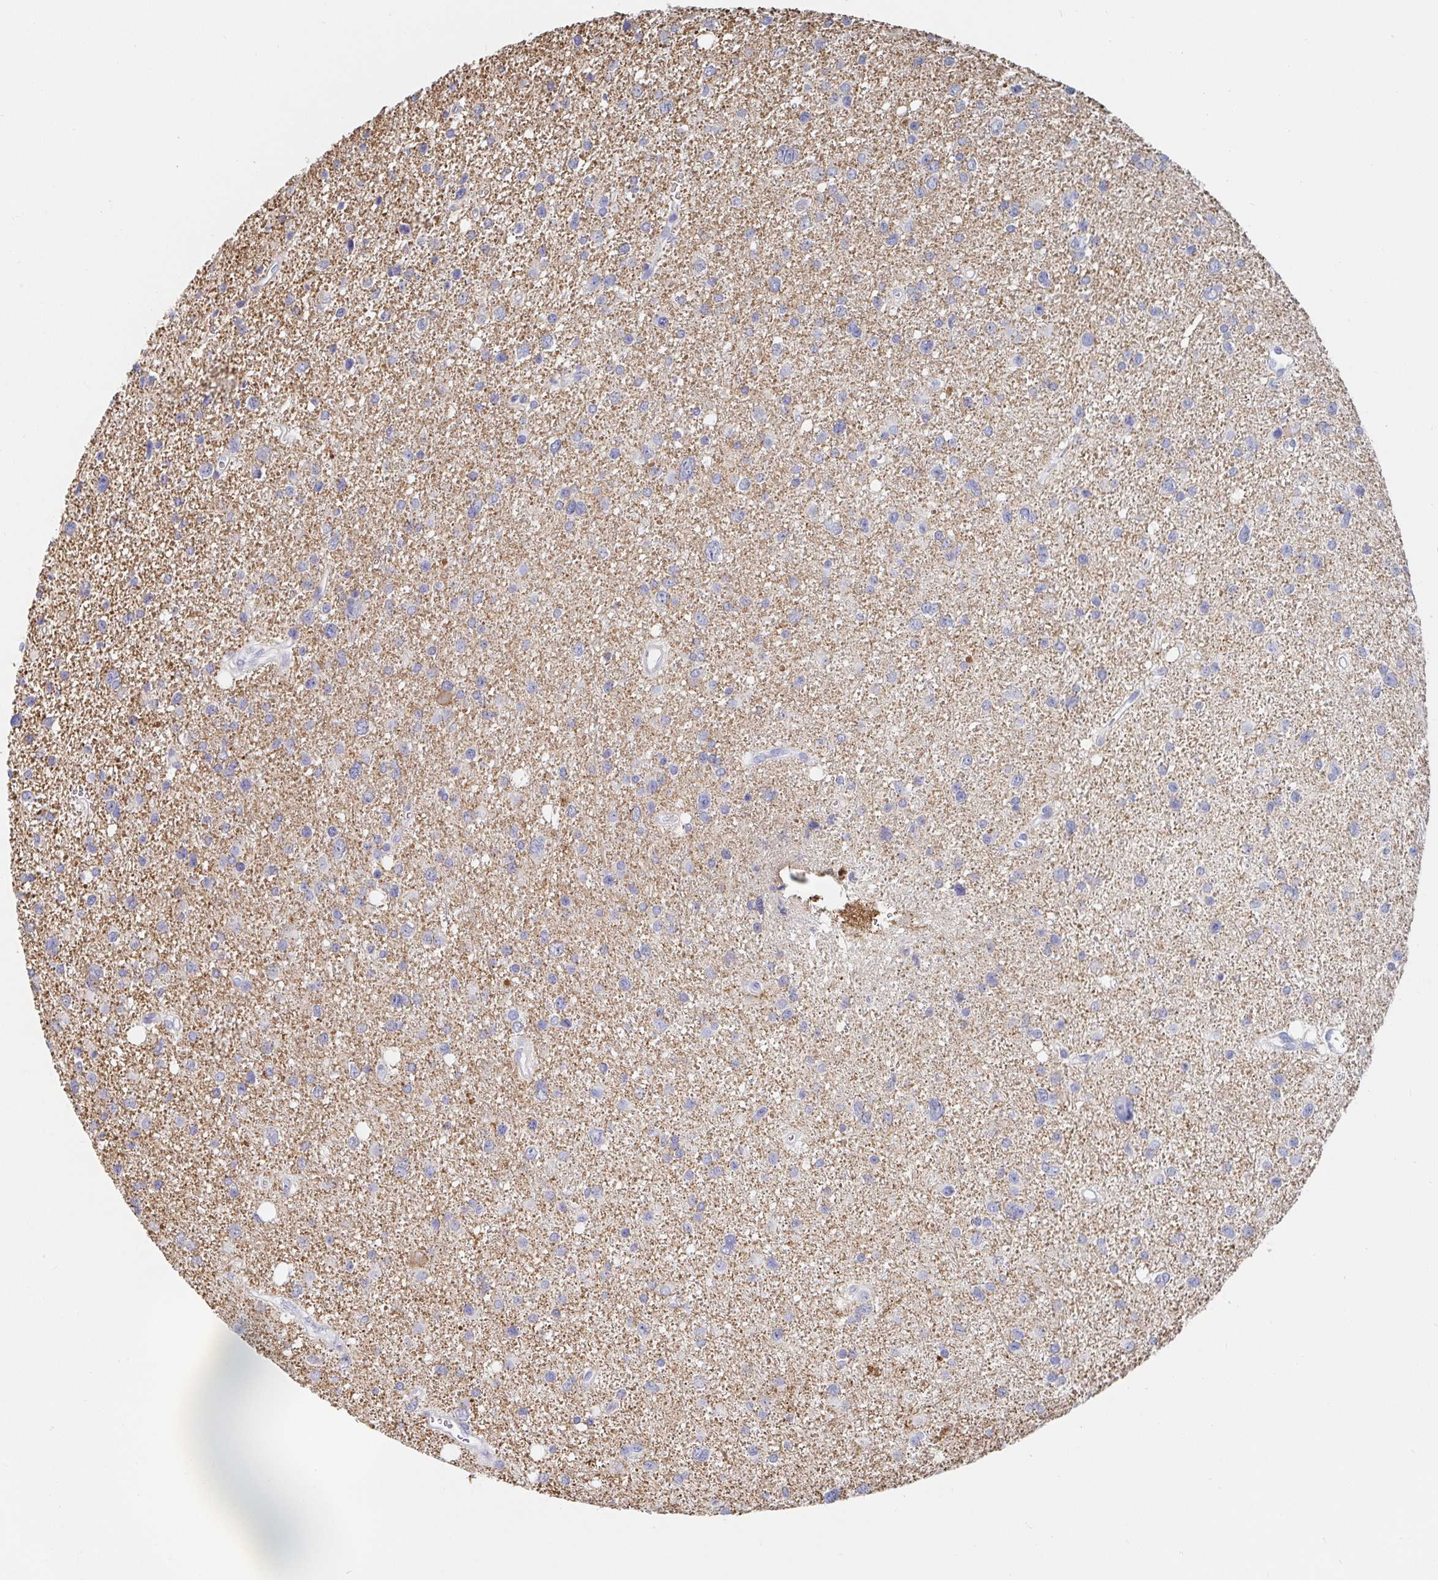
{"staining": {"intensity": "negative", "quantity": "none", "location": "none"}, "tissue": "glioma", "cell_type": "Tumor cells", "image_type": "cancer", "snomed": [{"axis": "morphology", "description": "Glioma, malignant, Low grade"}, {"axis": "topography", "description": "Brain"}], "caption": "High power microscopy micrograph of an immunohistochemistry image of glioma, revealing no significant staining in tumor cells. (Stains: DAB IHC with hematoxylin counter stain, Microscopy: brightfield microscopy at high magnification).", "gene": "PACSIN1", "patient": {"sex": "female", "age": 55}}